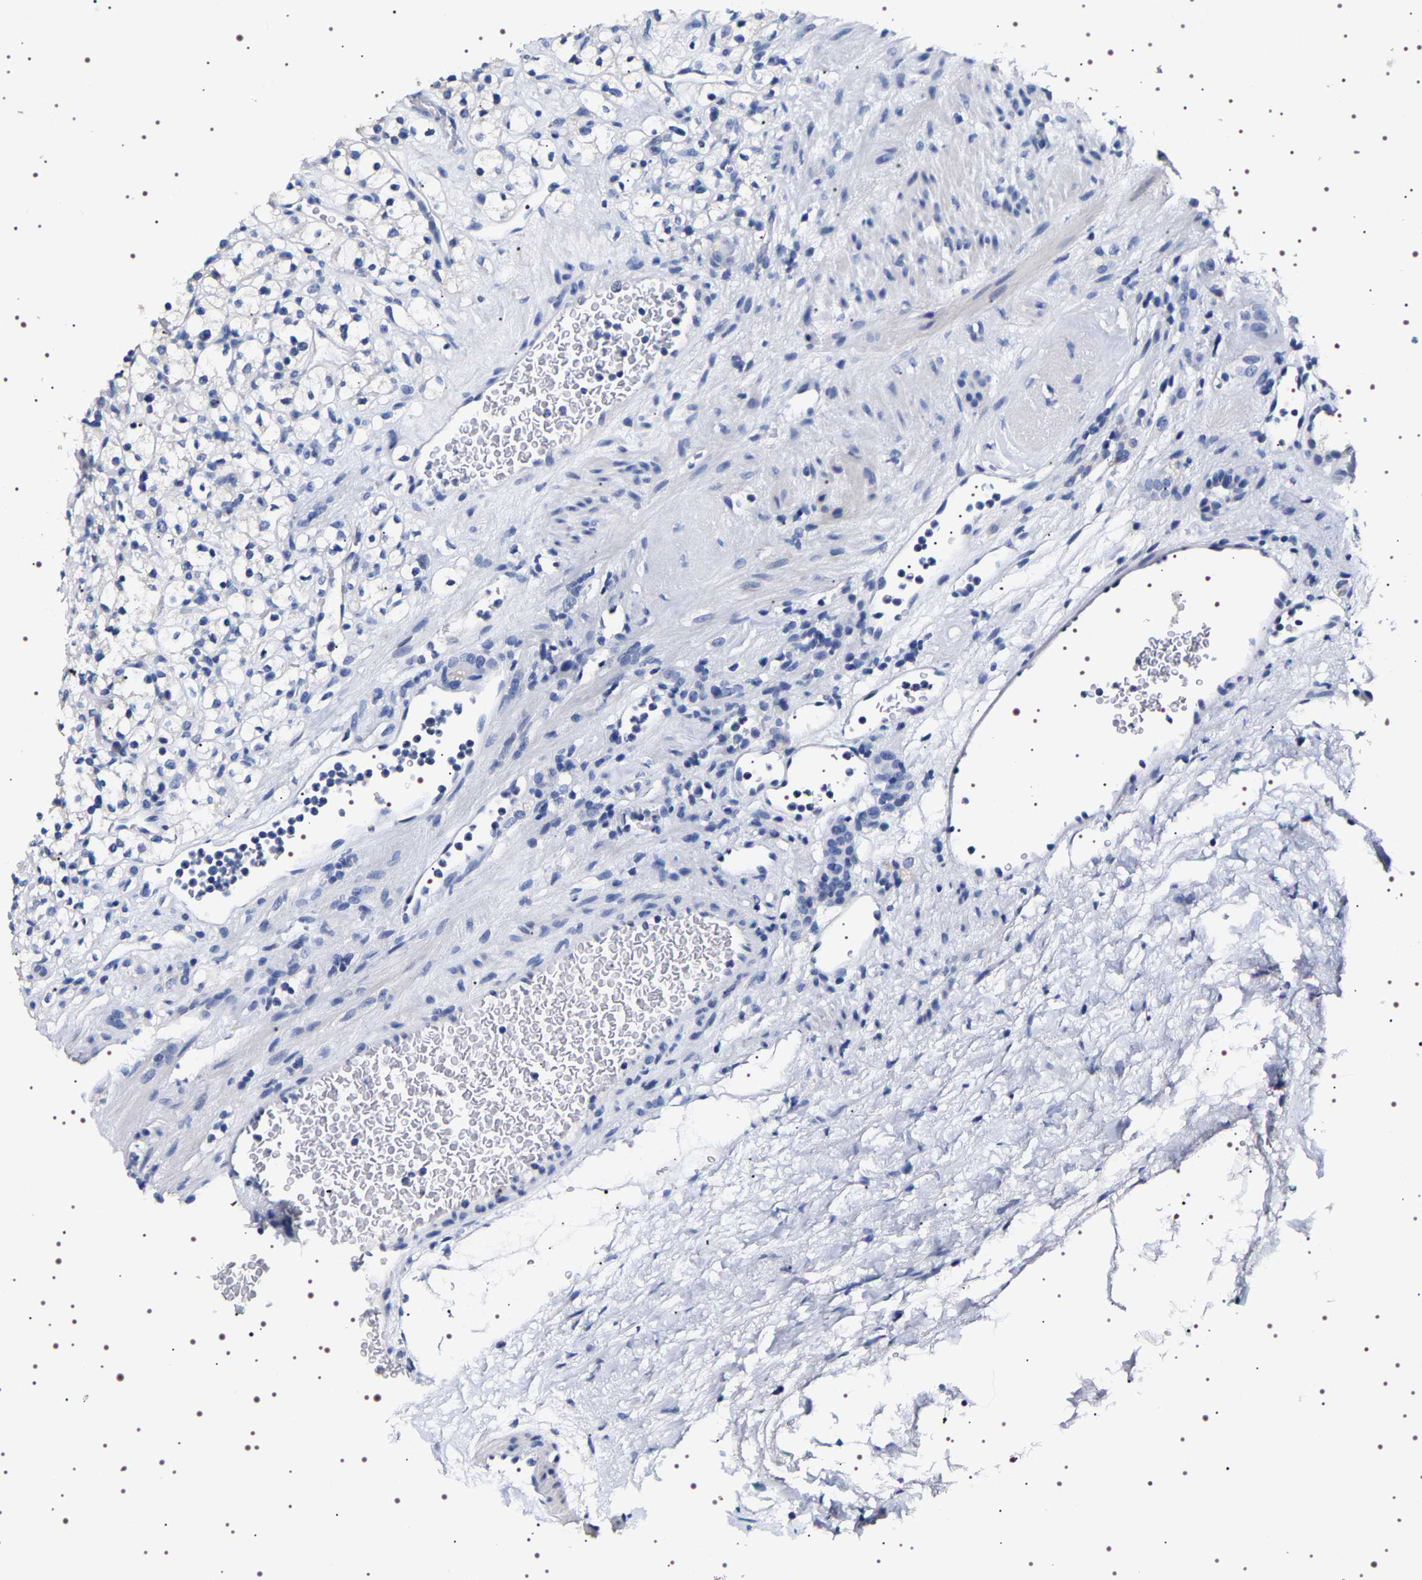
{"staining": {"intensity": "negative", "quantity": "none", "location": "none"}, "tissue": "renal cancer", "cell_type": "Tumor cells", "image_type": "cancer", "snomed": [{"axis": "morphology", "description": "Normal tissue, NOS"}, {"axis": "morphology", "description": "Adenocarcinoma, NOS"}, {"axis": "topography", "description": "Kidney"}], "caption": "Micrograph shows no significant protein positivity in tumor cells of adenocarcinoma (renal).", "gene": "UBQLN3", "patient": {"sex": "female", "age": 72}}